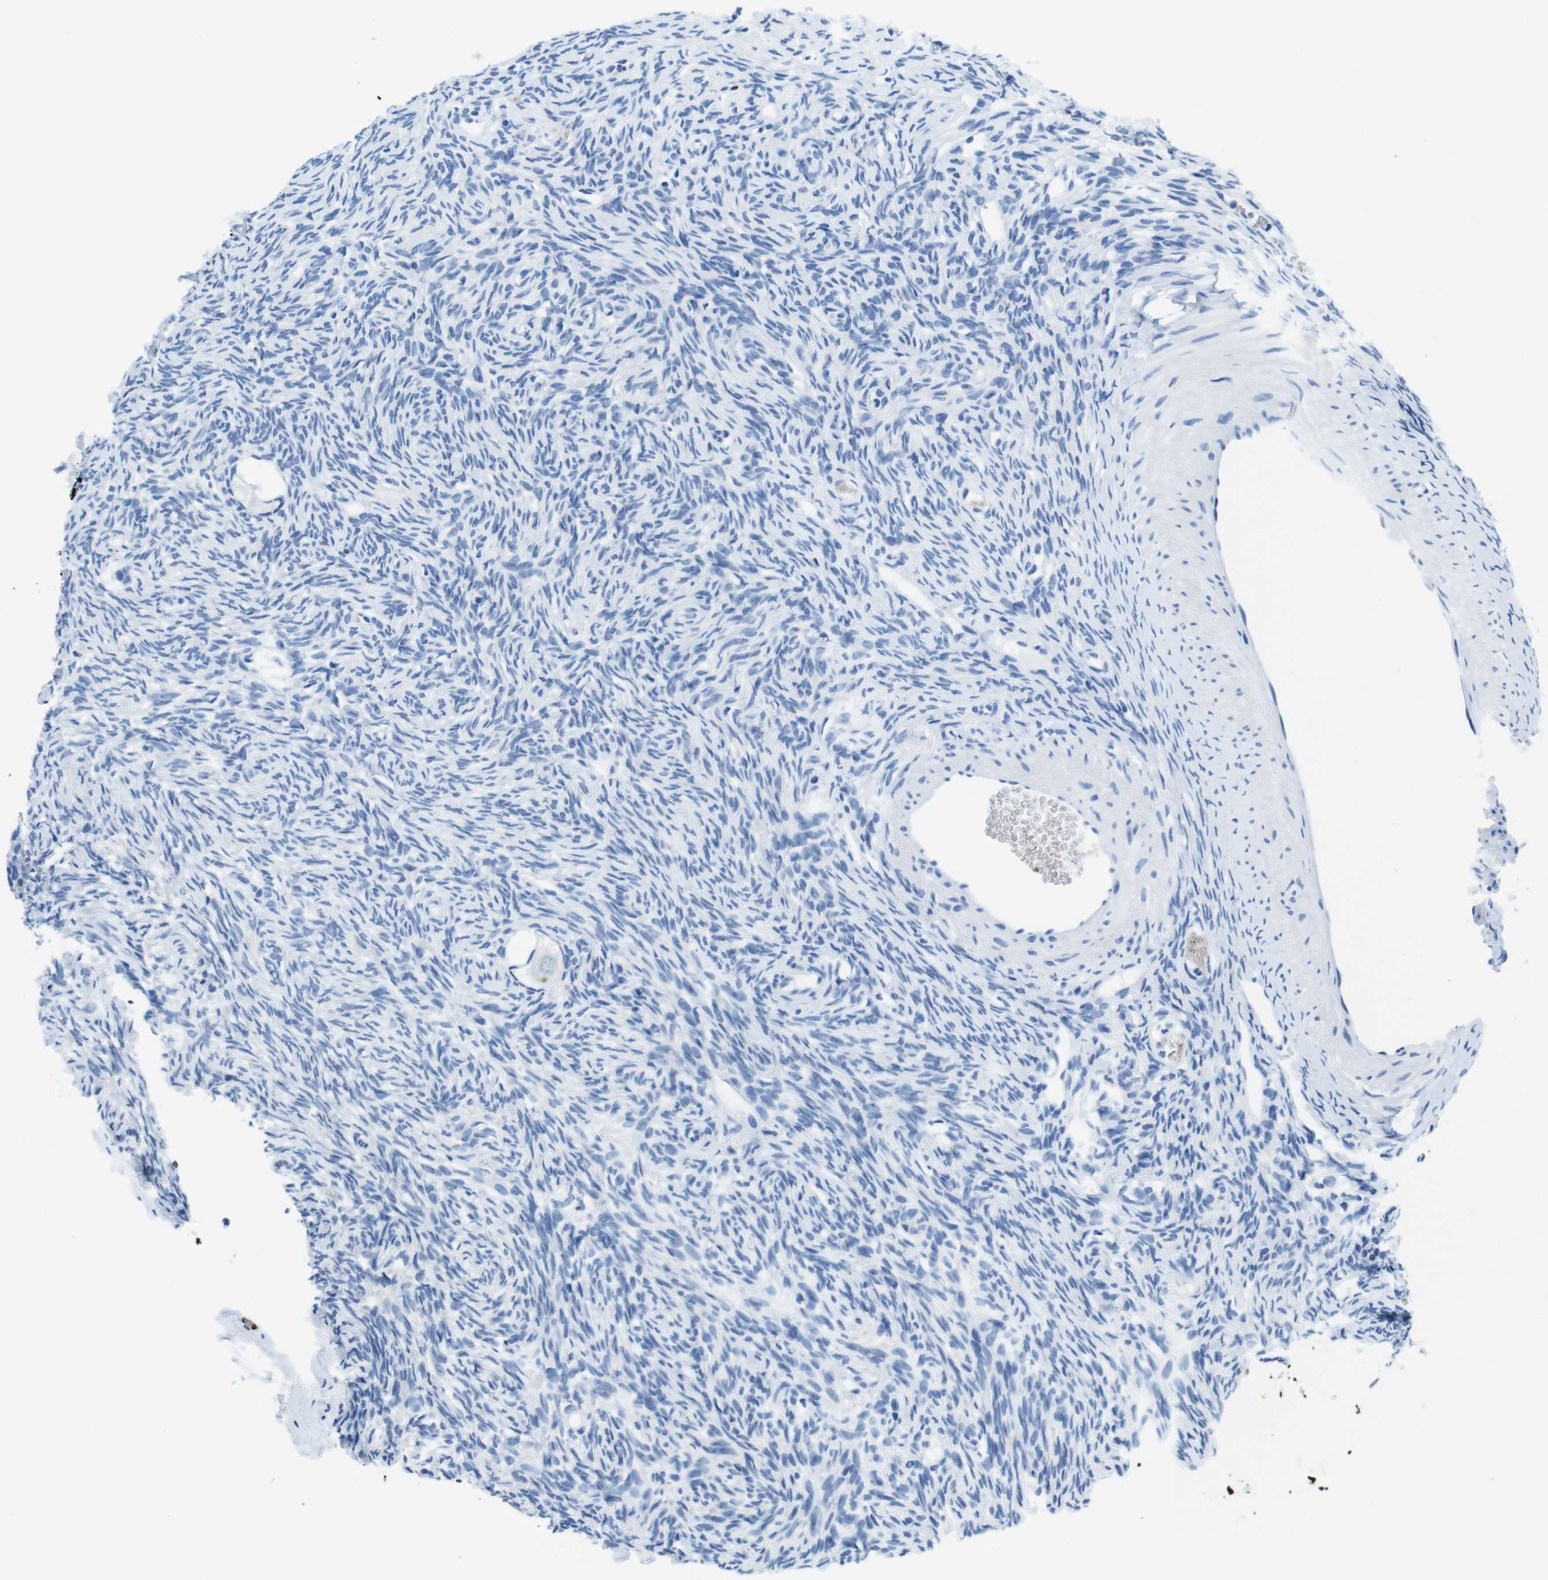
{"staining": {"intensity": "negative", "quantity": "none", "location": "none"}, "tissue": "ovary", "cell_type": "Follicle cells", "image_type": "normal", "snomed": [{"axis": "morphology", "description": "Normal tissue, NOS"}, {"axis": "topography", "description": "Ovary"}], "caption": "Ovary was stained to show a protein in brown. There is no significant positivity in follicle cells. Nuclei are stained in blue.", "gene": "TFAP2C", "patient": {"sex": "female", "age": 33}}